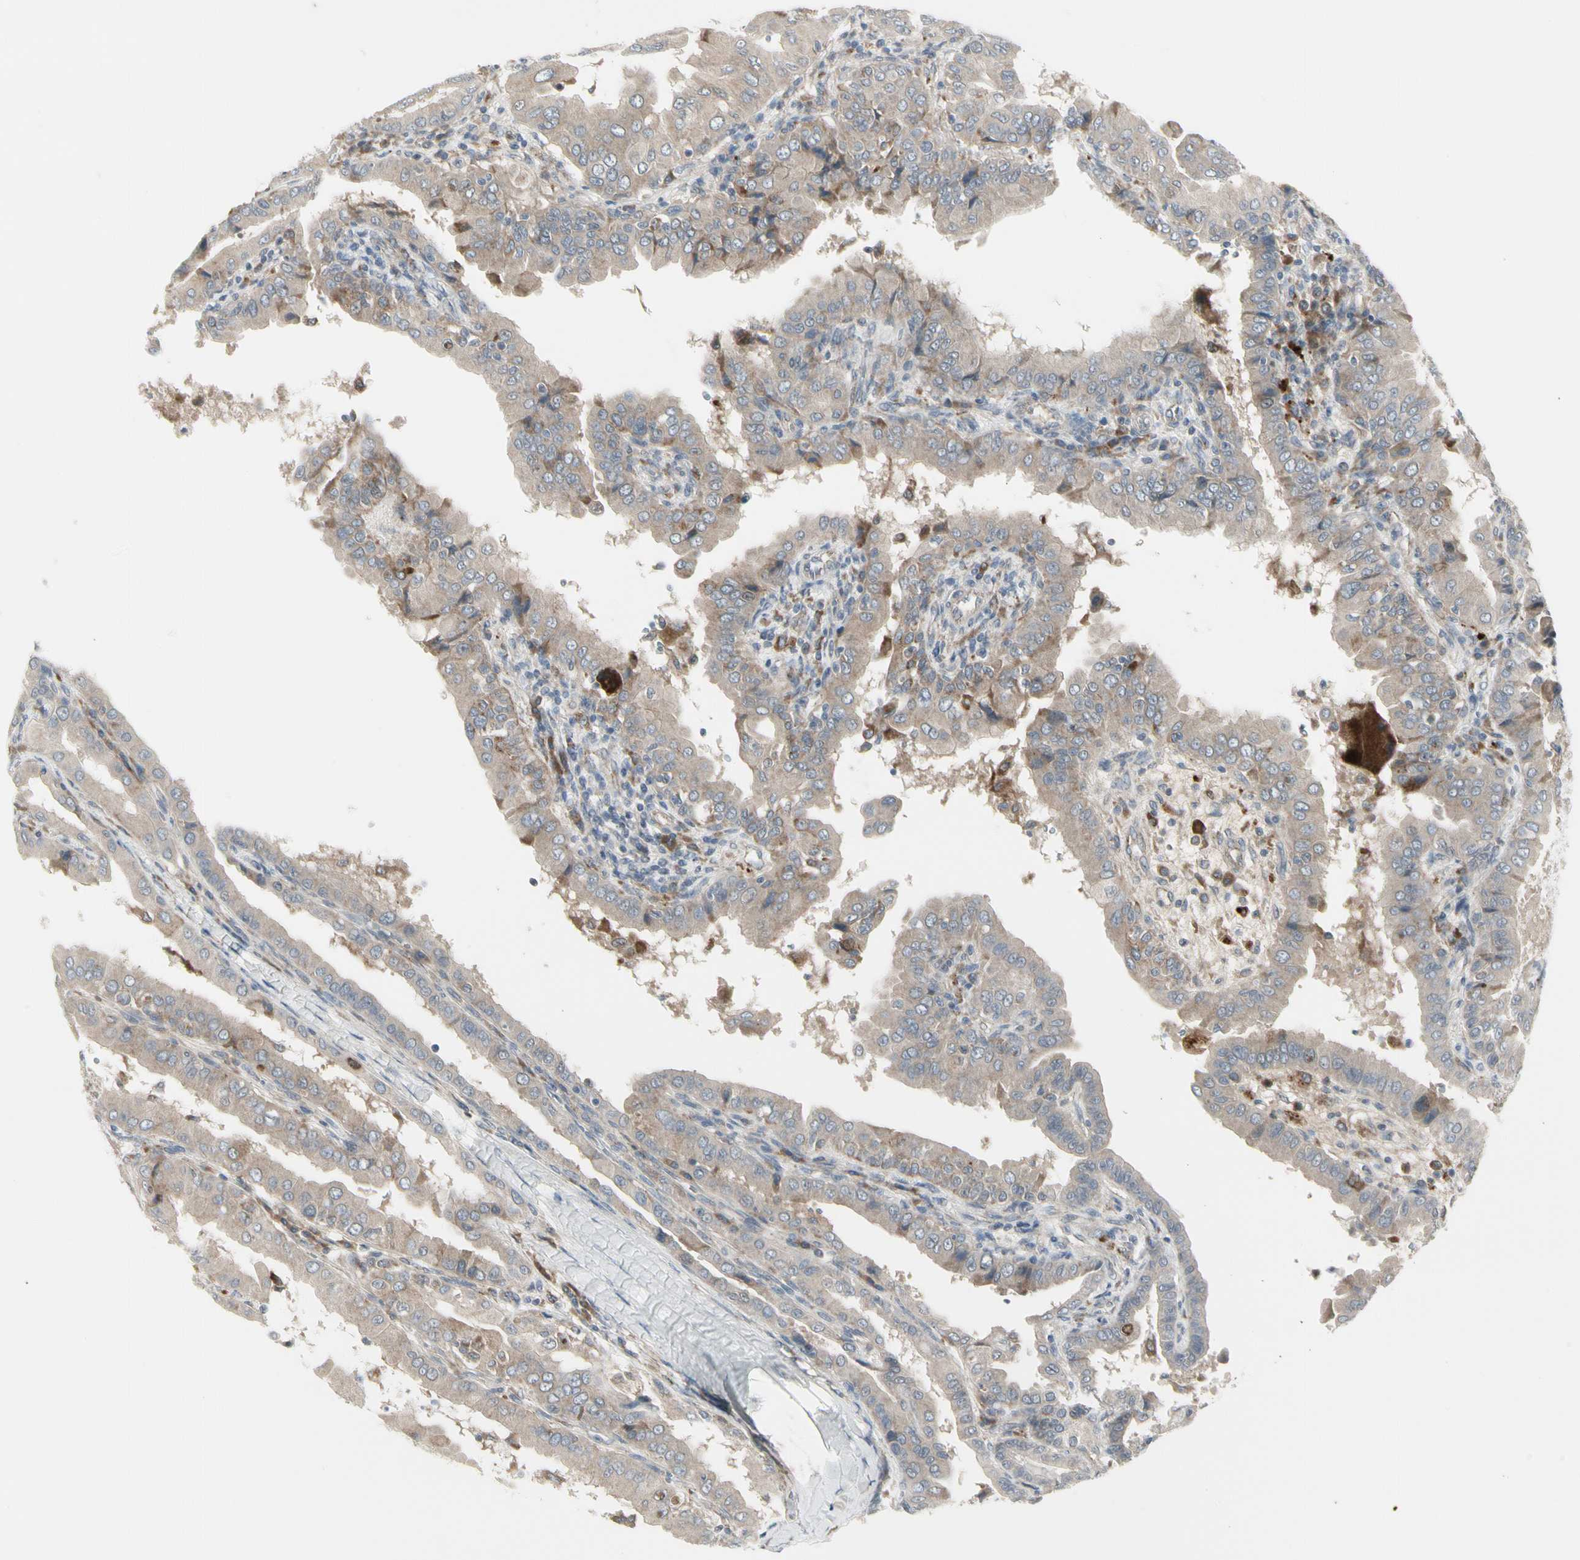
{"staining": {"intensity": "negative", "quantity": "none", "location": "none"}, "tissue": "thyroid cancer", "cell_type": "Tumor cells", "image_type": "cancer", "snomed": [{"axis": "morphology", "description": "Papillary adenocarcinoma, NOS"}, {"axis": "topography", "description": "Thyroid gland"}], "caption": "Thyroid papillary adenocarcinoma was stained to show a protein in brown. There is no significant expression in tumor cells.", "gene": "GRN", "patient": {"sex": "male", "age": 33}}